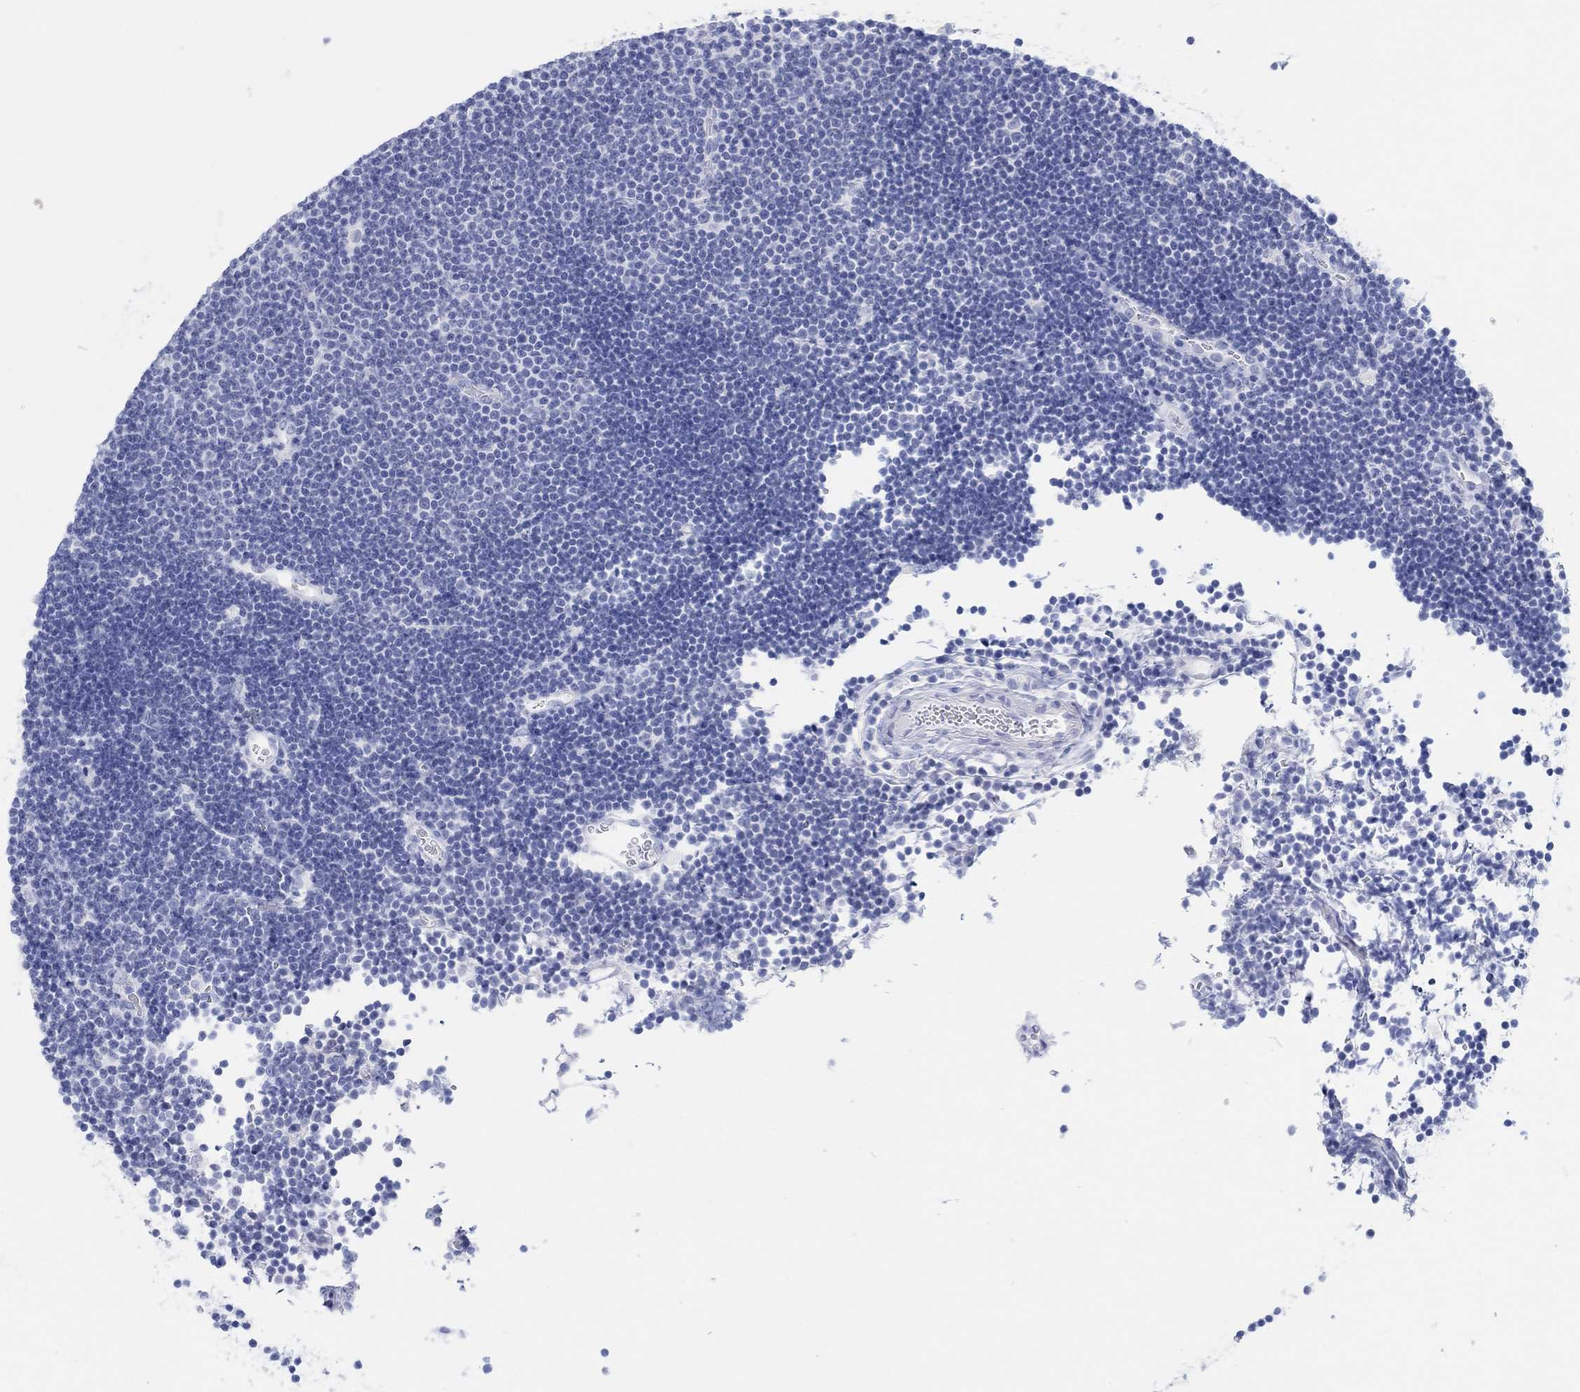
{"staining": {"intensity": "negative", "quantity": "none", "location": "none"}, "tissue": "lymphoma", "cell_type": "Tumor cells", "image_type": "cancer", "snomed": [{"axis": "morphology", "description": "Malignant lymphoma, non-Hodgkin's type, Low grade"}, {"axis": "topography", "description": "Brain"}], "caption": "Tumor cells are negative for brown protein staining in malignant lymphoma, non-Hodgkin's type (low-grade).", "gene": "AK8", "patient": {"sex": "female", "age": 66}}